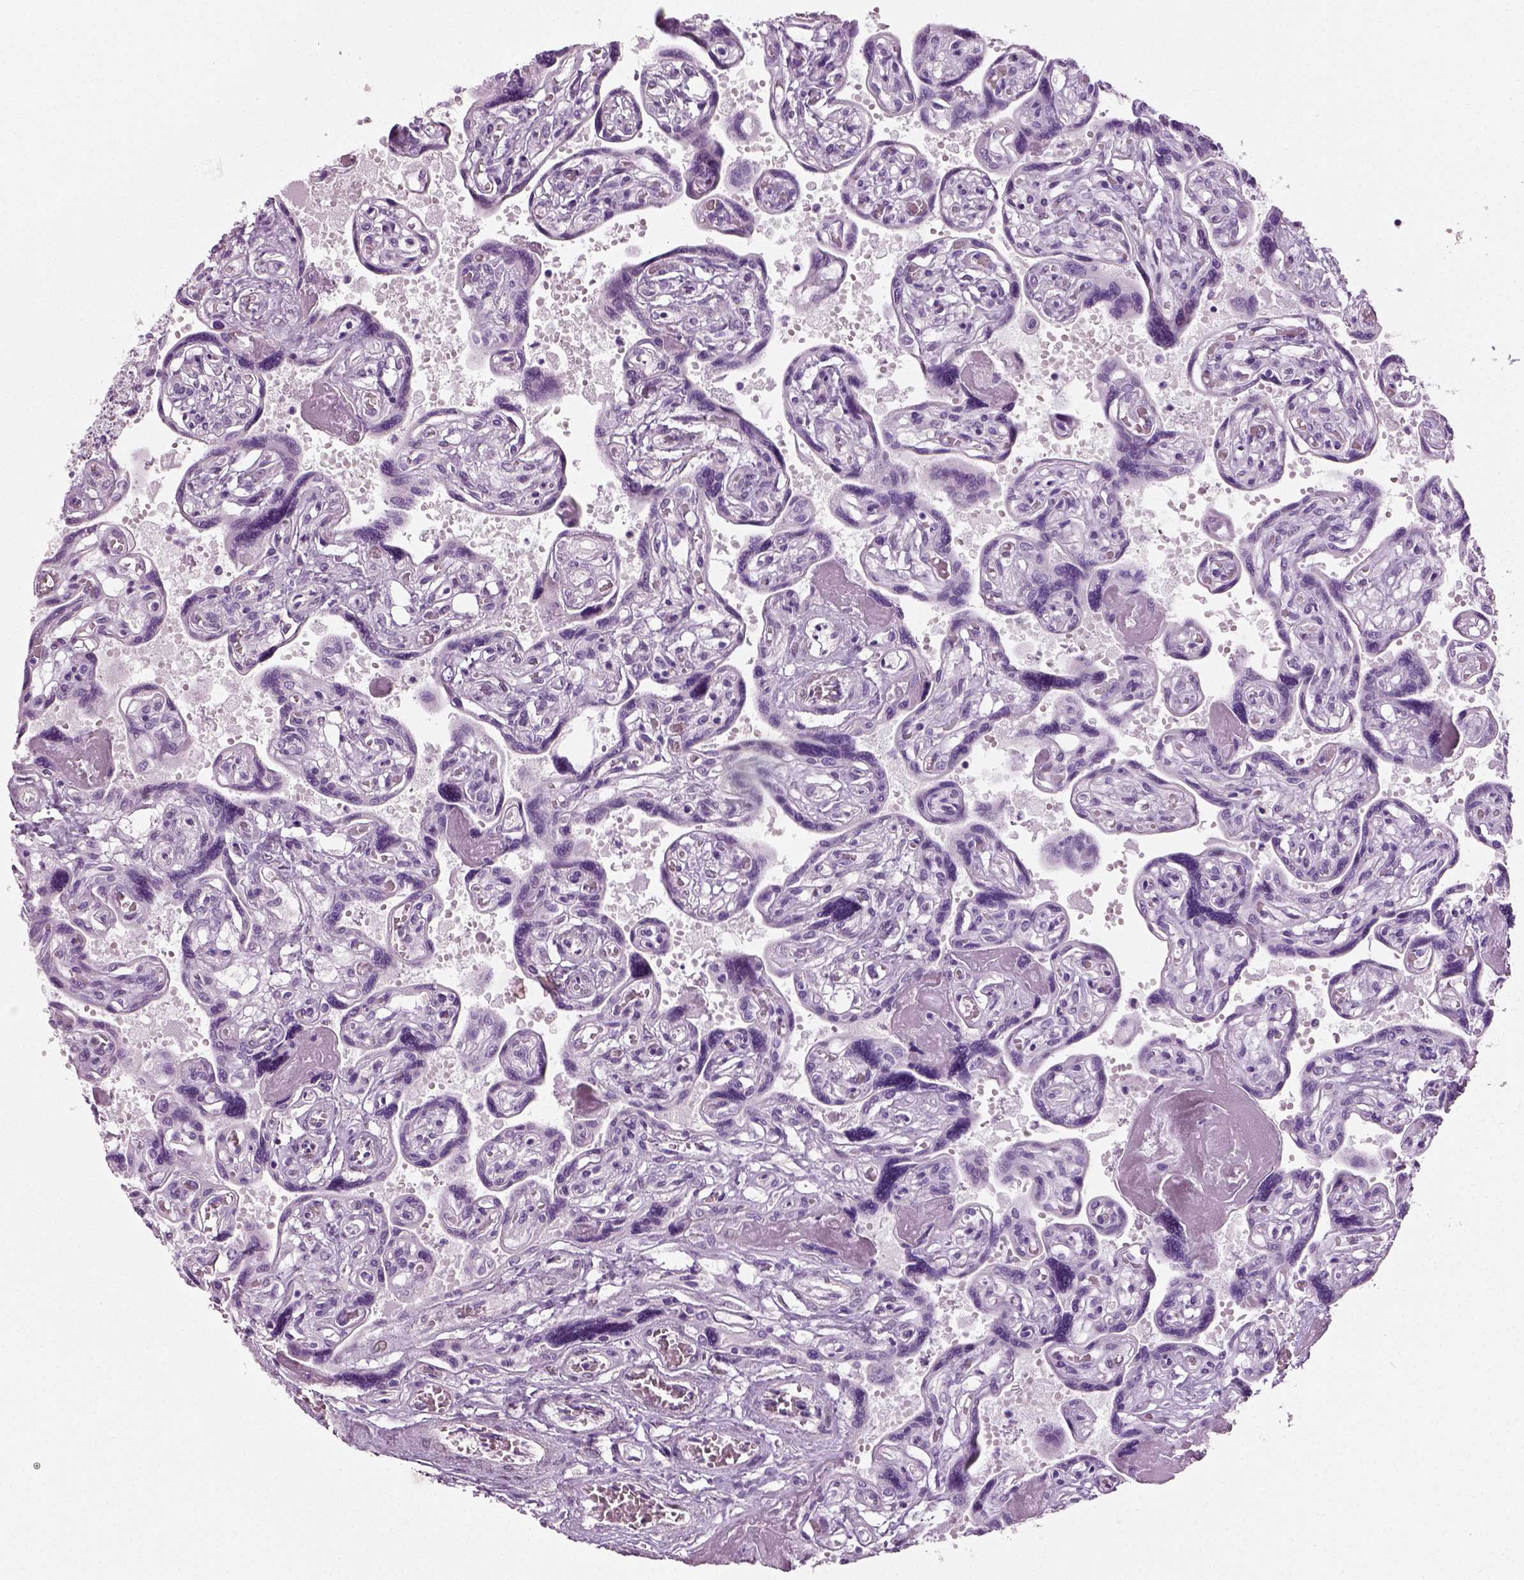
{"staining": {"intensity": "negative", "quantity": "none", "location": "none"}, "tissue": "placenta", "cell_type": "Decidual cells", "image_type": "normal", "snomed": [{"axis": "morphology", "description": "Normal tissue, NOS"}, {"axis": "topography", "description": "Placenta"}], "caption": "High power microscopy photomicrograph of an IHC image of benign placenta, revealing no significant expression in decidual cells.", "gene": "SPATA31E1", "patient": {"sex": "female", "age": 32}}